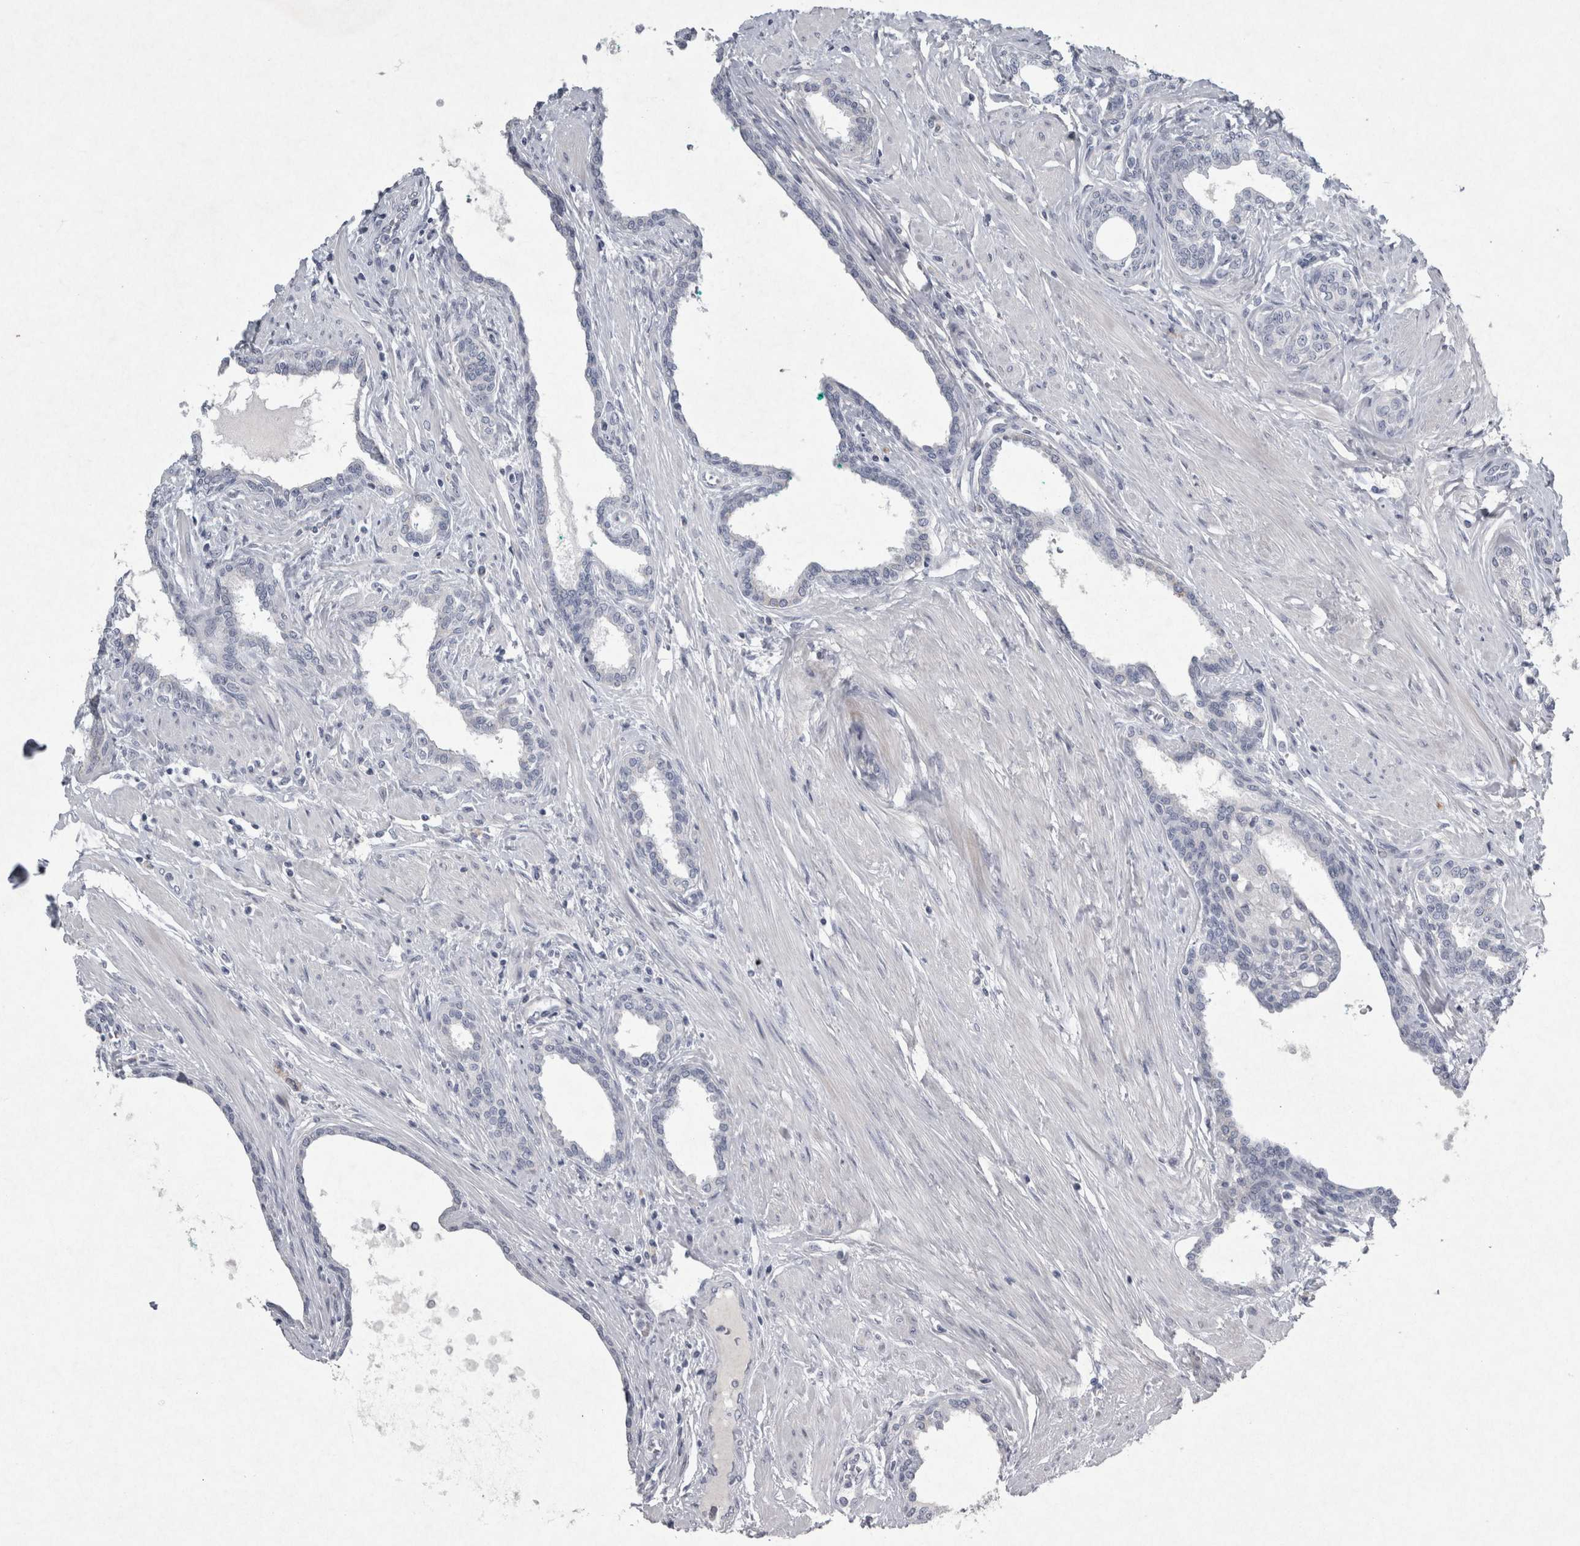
{"staining": {"intensity": "negative", "quantity": "none", "location": "none"}, "tissue": "prostate cancer", "cell_type": "Tumor cells", "image_type": "cancer", "snomed": [{"axis": "morphology", "description": "Adenocarcinoma, High grade"}, {"axis": "topography", "description": "Prostate"}], "caption": "Tumor cells show no significant staining in prostate cancer (adenocarcinoma (high-grade)). The staining was performed using DAB to visualize the protein expression in brown, while the nuclei were stained in blue with hematoxylin (Magnification: 20x).", "gene": "PDX1", "patient": {"sex": "male", "age": 52}}